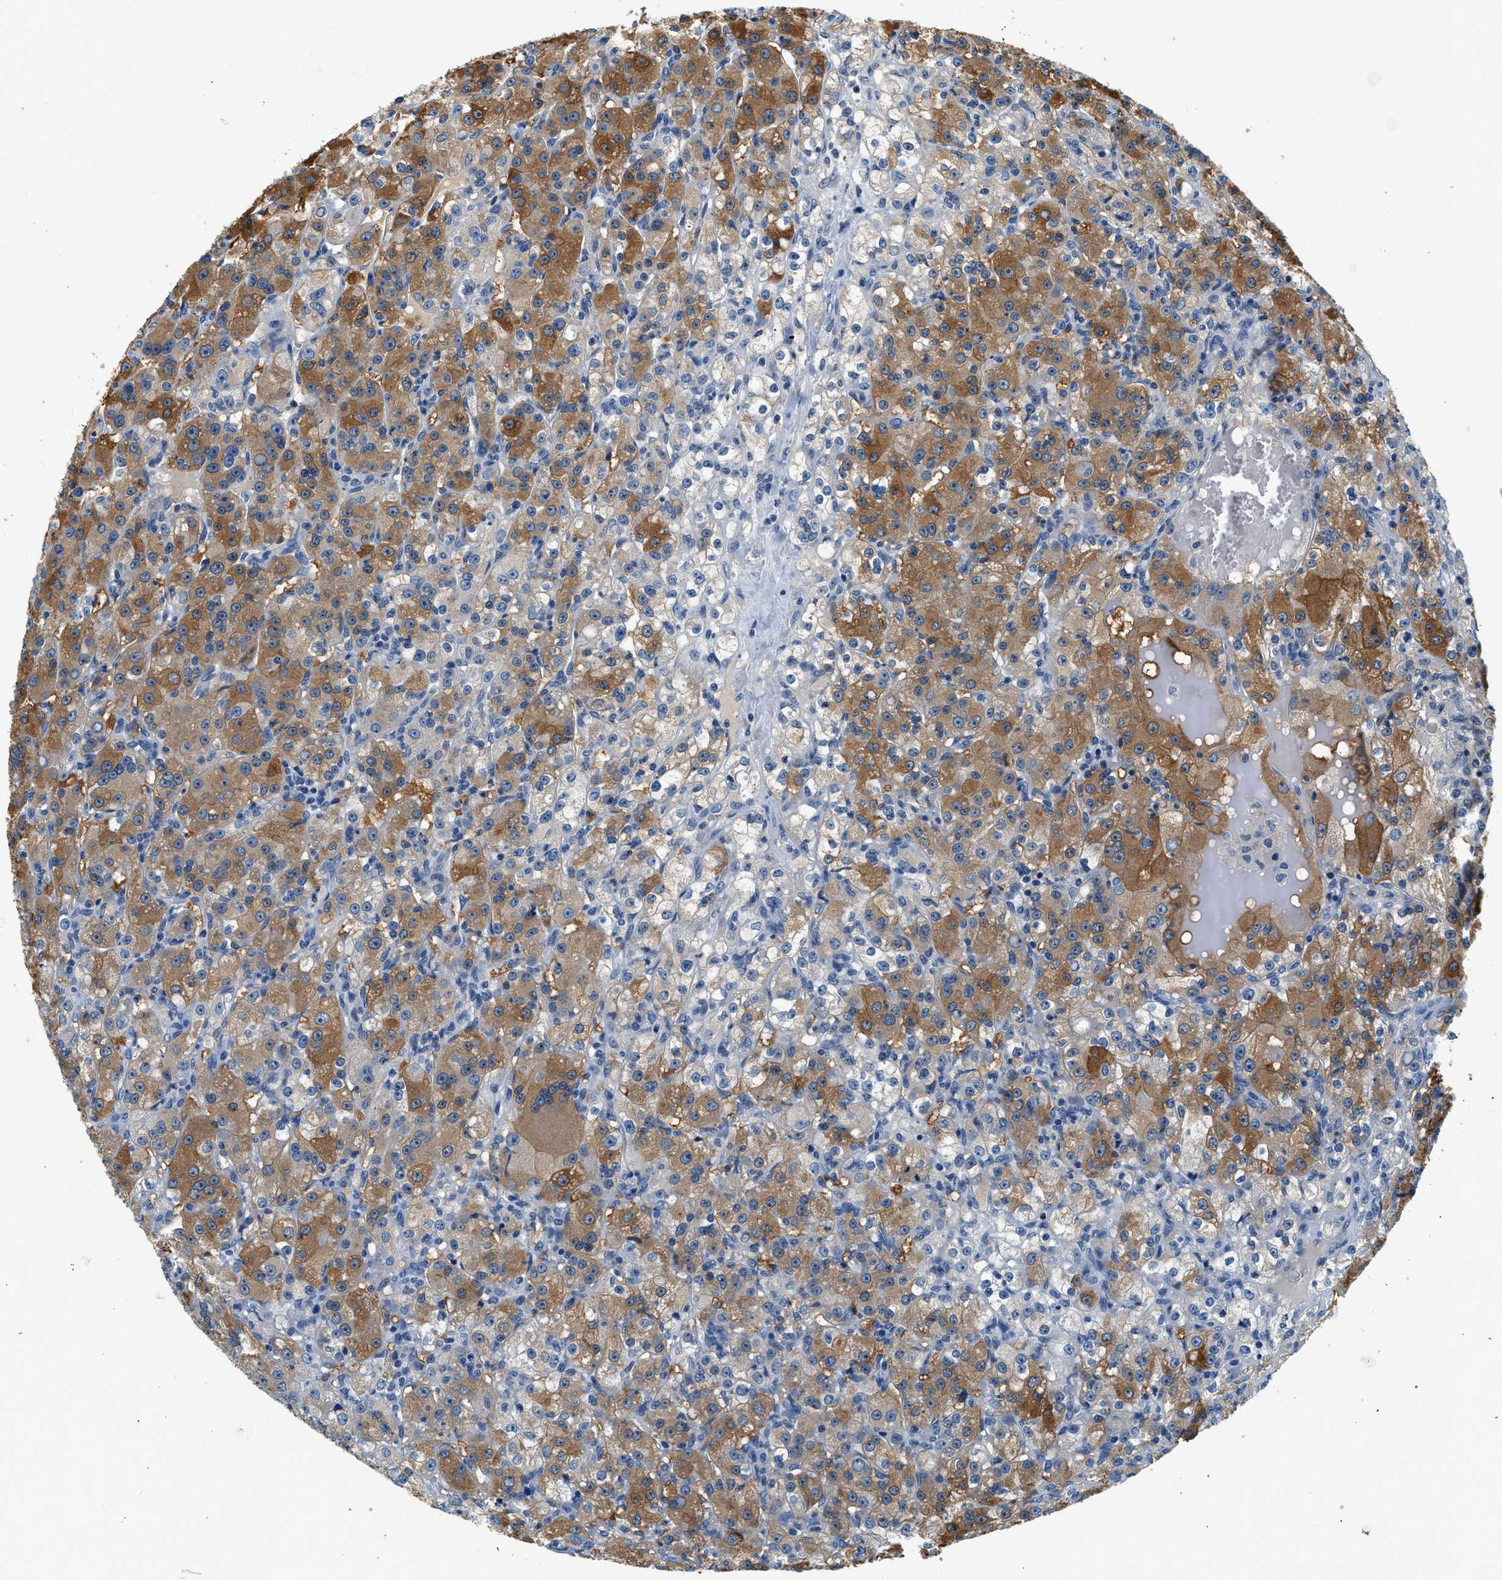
{"staining": {"intensity": "moderate", "quantity": ">75%", "location": "cytoplasmic/membranous"}, "tissue": "renal cancer", "cell_type": "Tumor cells", "image_type": "cancer", "snomed": [{"axis": "morphology", "description": "Normal tissue, NOS"}, {"axis": "morphology", "description": "Adenocarcinoma, NOS"}, {"axis": "topography", "description": "Kidney"}], "caption": "This is an image of IHC staining of renal cancer (adenocarcinoma), which shows moderate staining in the cytoplasmic/membranous of tumor cells.", "gene": "SLC35E1", "patient": {"sex": "male", "age": 61}}